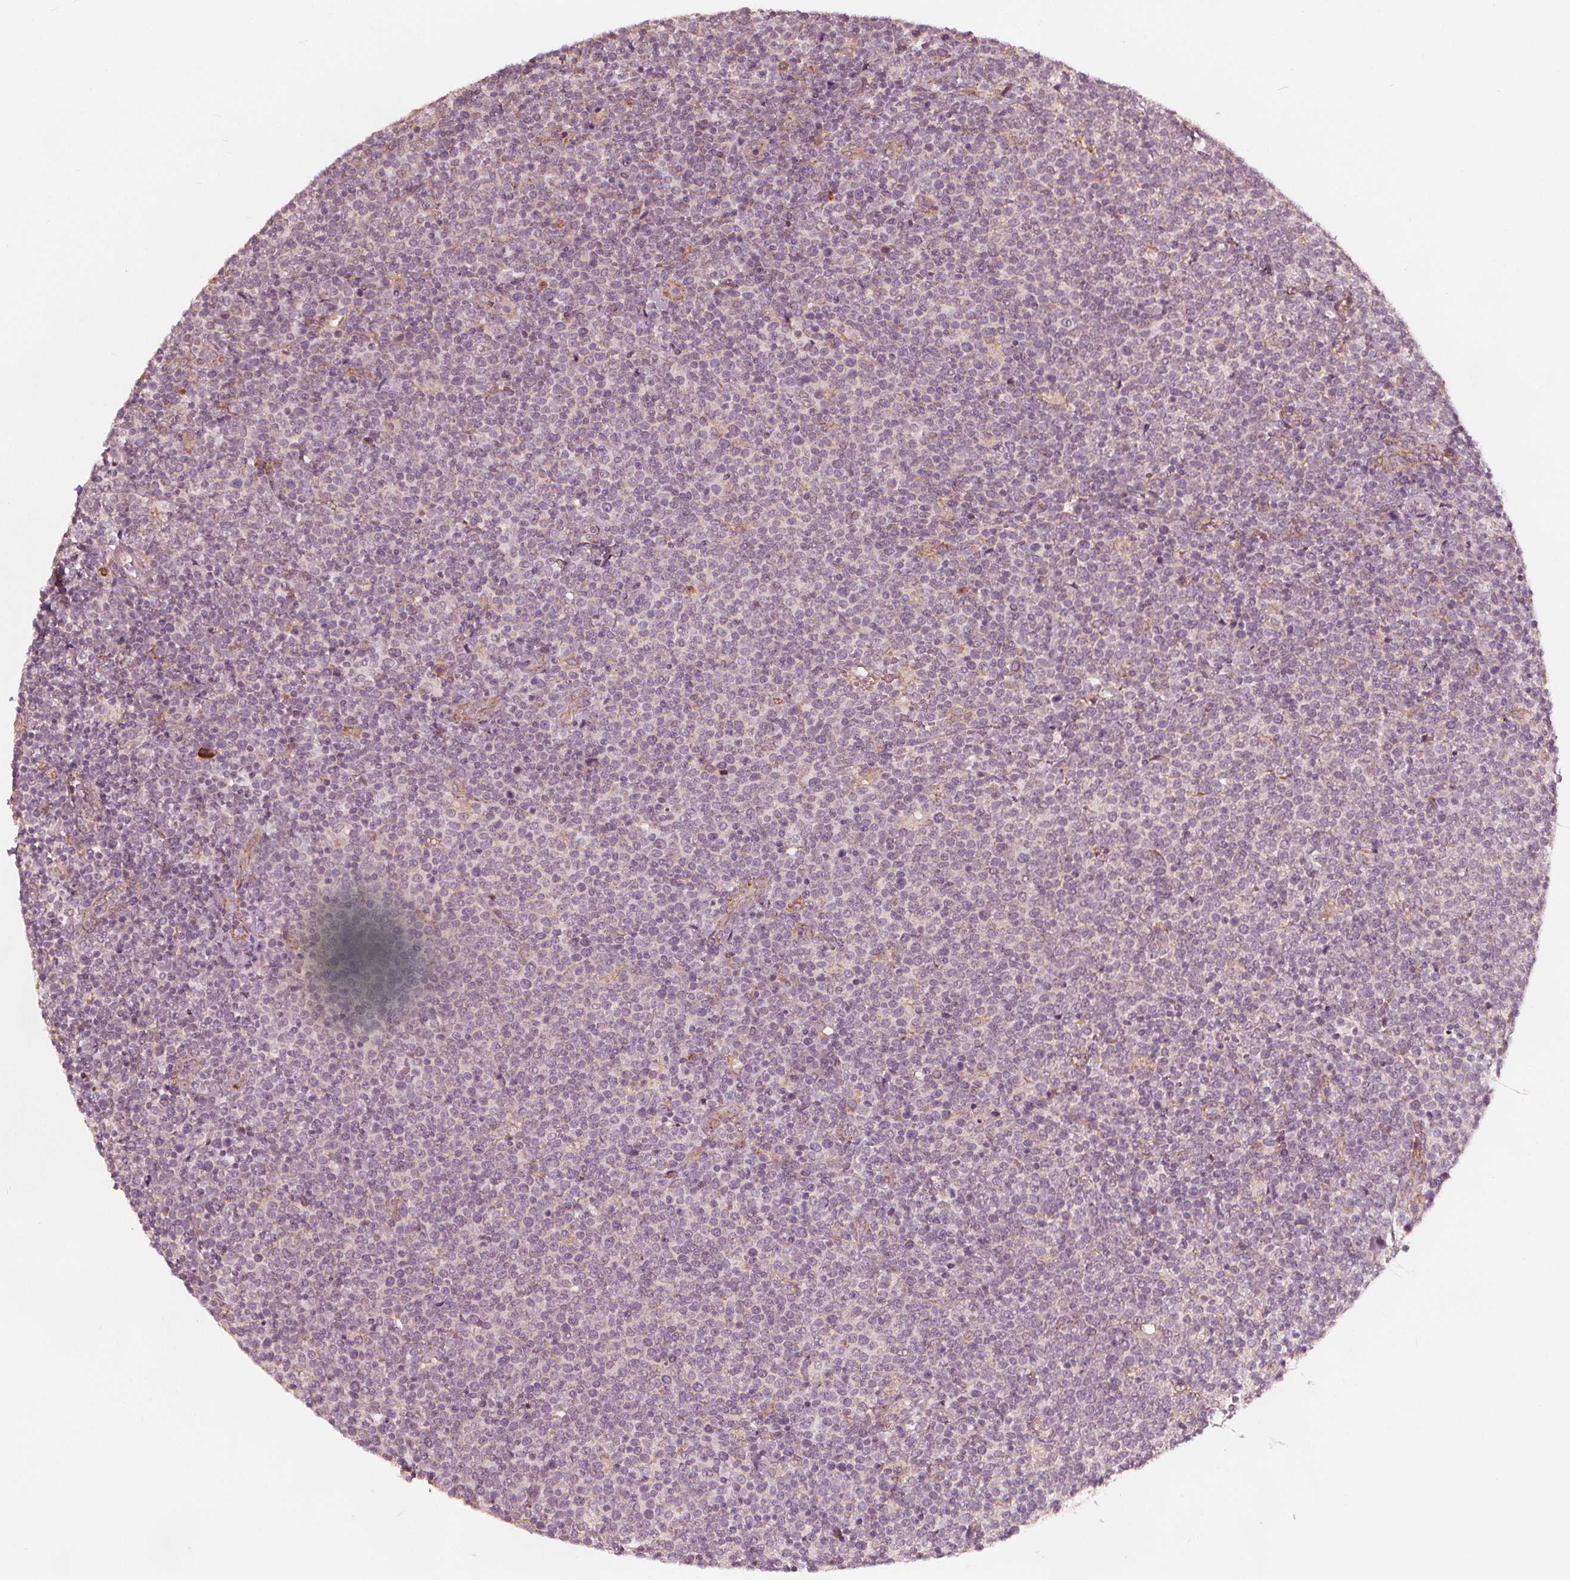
{"staining": {"intensity": "negative", "quantity": "none", "location": "none"}, "tissue": "lymphoma", "cell_type": "Tumor cells", "image_type": "cancer", "snomed": [{"axis": "morphology", "description": "Malignant lymphoma, non-Hodgkin's type, High grade"}, {"axis": "topography", "description": "Lymph node"}], "caption": "IHC histopathology image of human high-grade malignant lymphoma, non-Hodgkin's type stained for a protein (brown), which shows no expression in tumor cells.", "gene": "NPC1L1", "patient": {"sex": "male", "age": 61}}